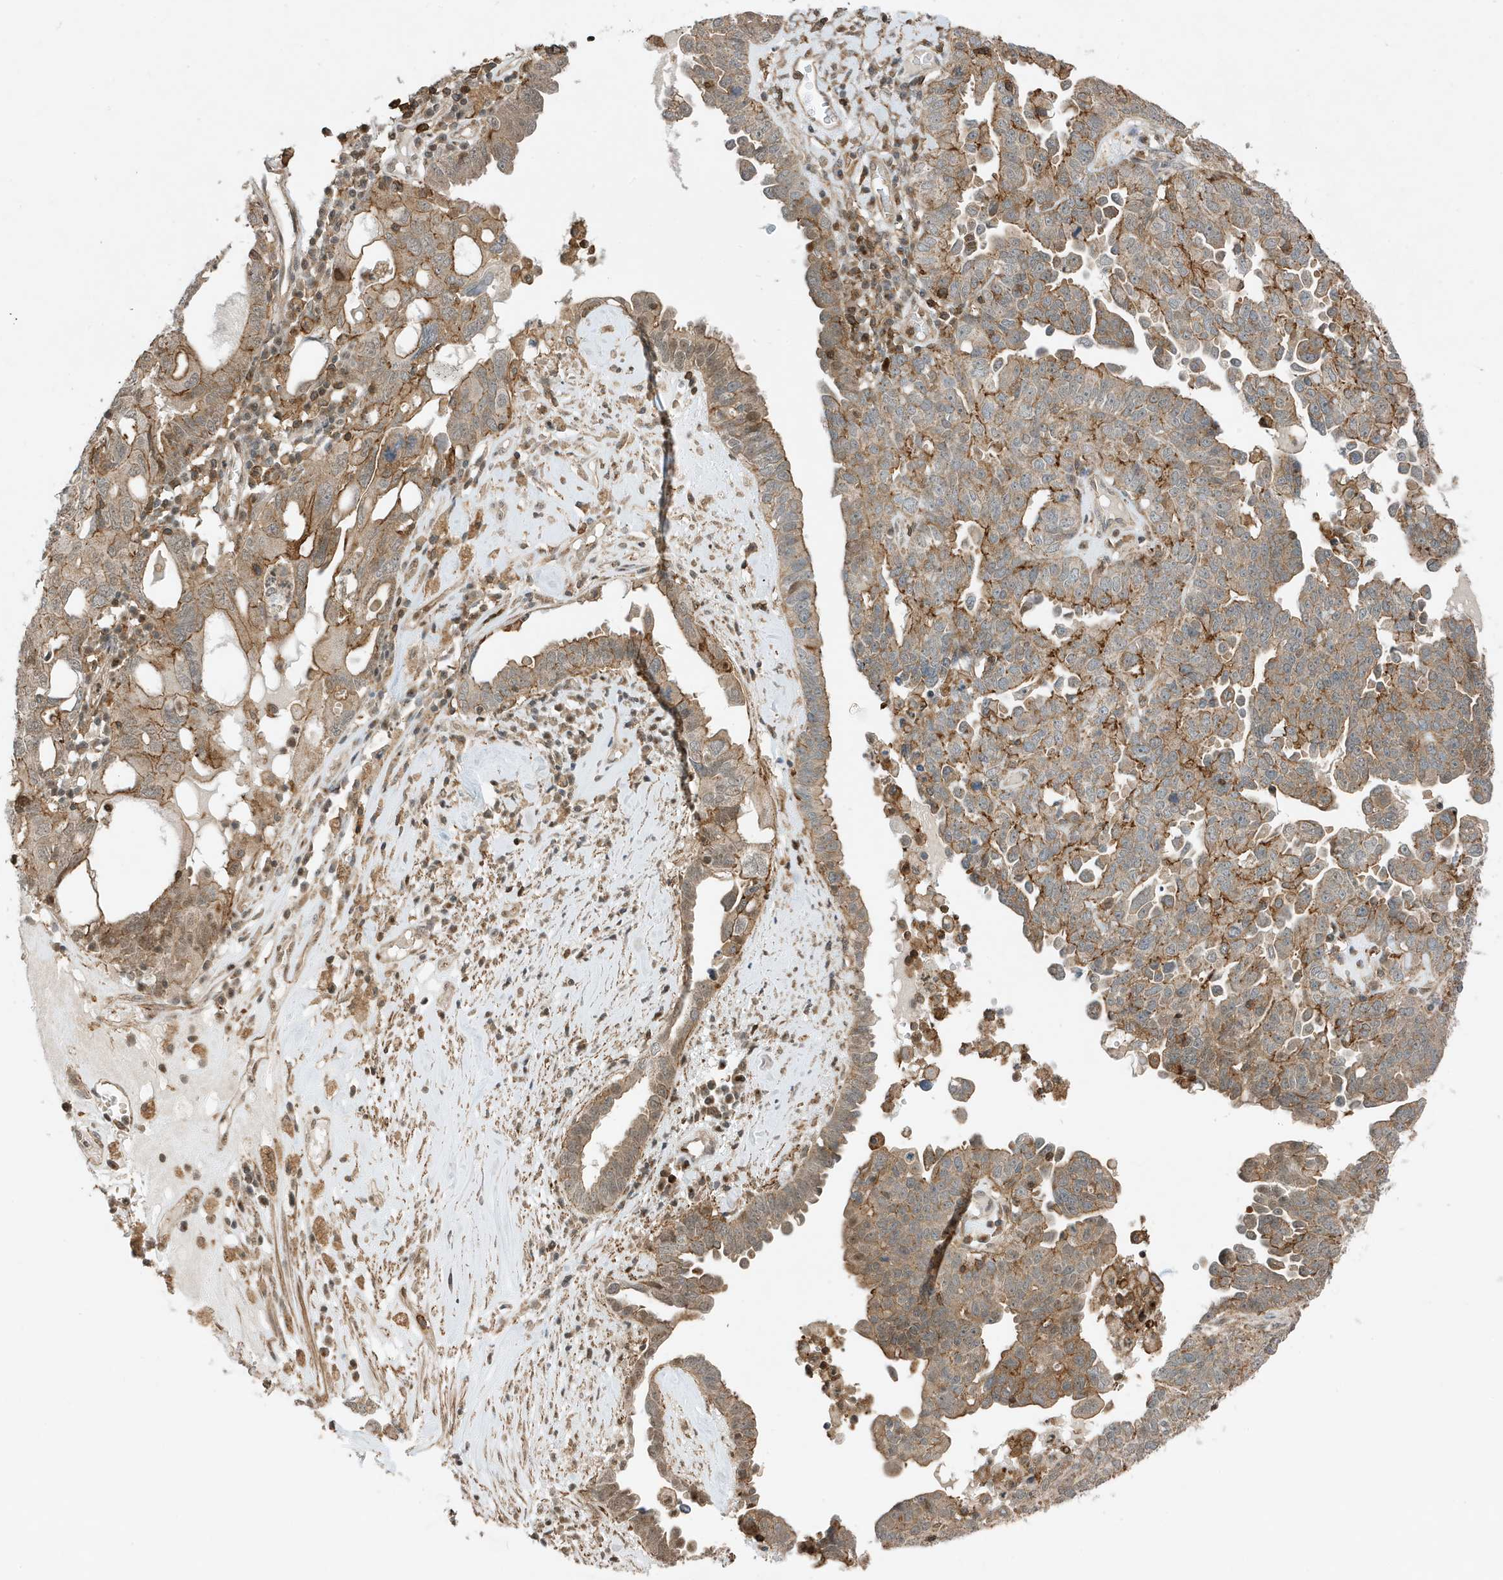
{"staining": {"intensity": "moderate", "quantity": ">75%", "location": "cytoplasmic/membranous"}, "tissue": "ovarian cancer", "cell_type": "Tumor cells", "image_type": "cancer", "snomed": [{"axis": "morphology", "description": "Carcinoma, endometroid"}, {"axis": "topography", "description": "Ovary"}], "caption": "Endometroid carcinoma (ovarian) stained with DAB IHC exhibits medium levels of moderate cytoplasmic/membranous staining in about >75% of tumor cells.", "gene": "TATDN3", "patient": {"sex": "female", "age": 62}}